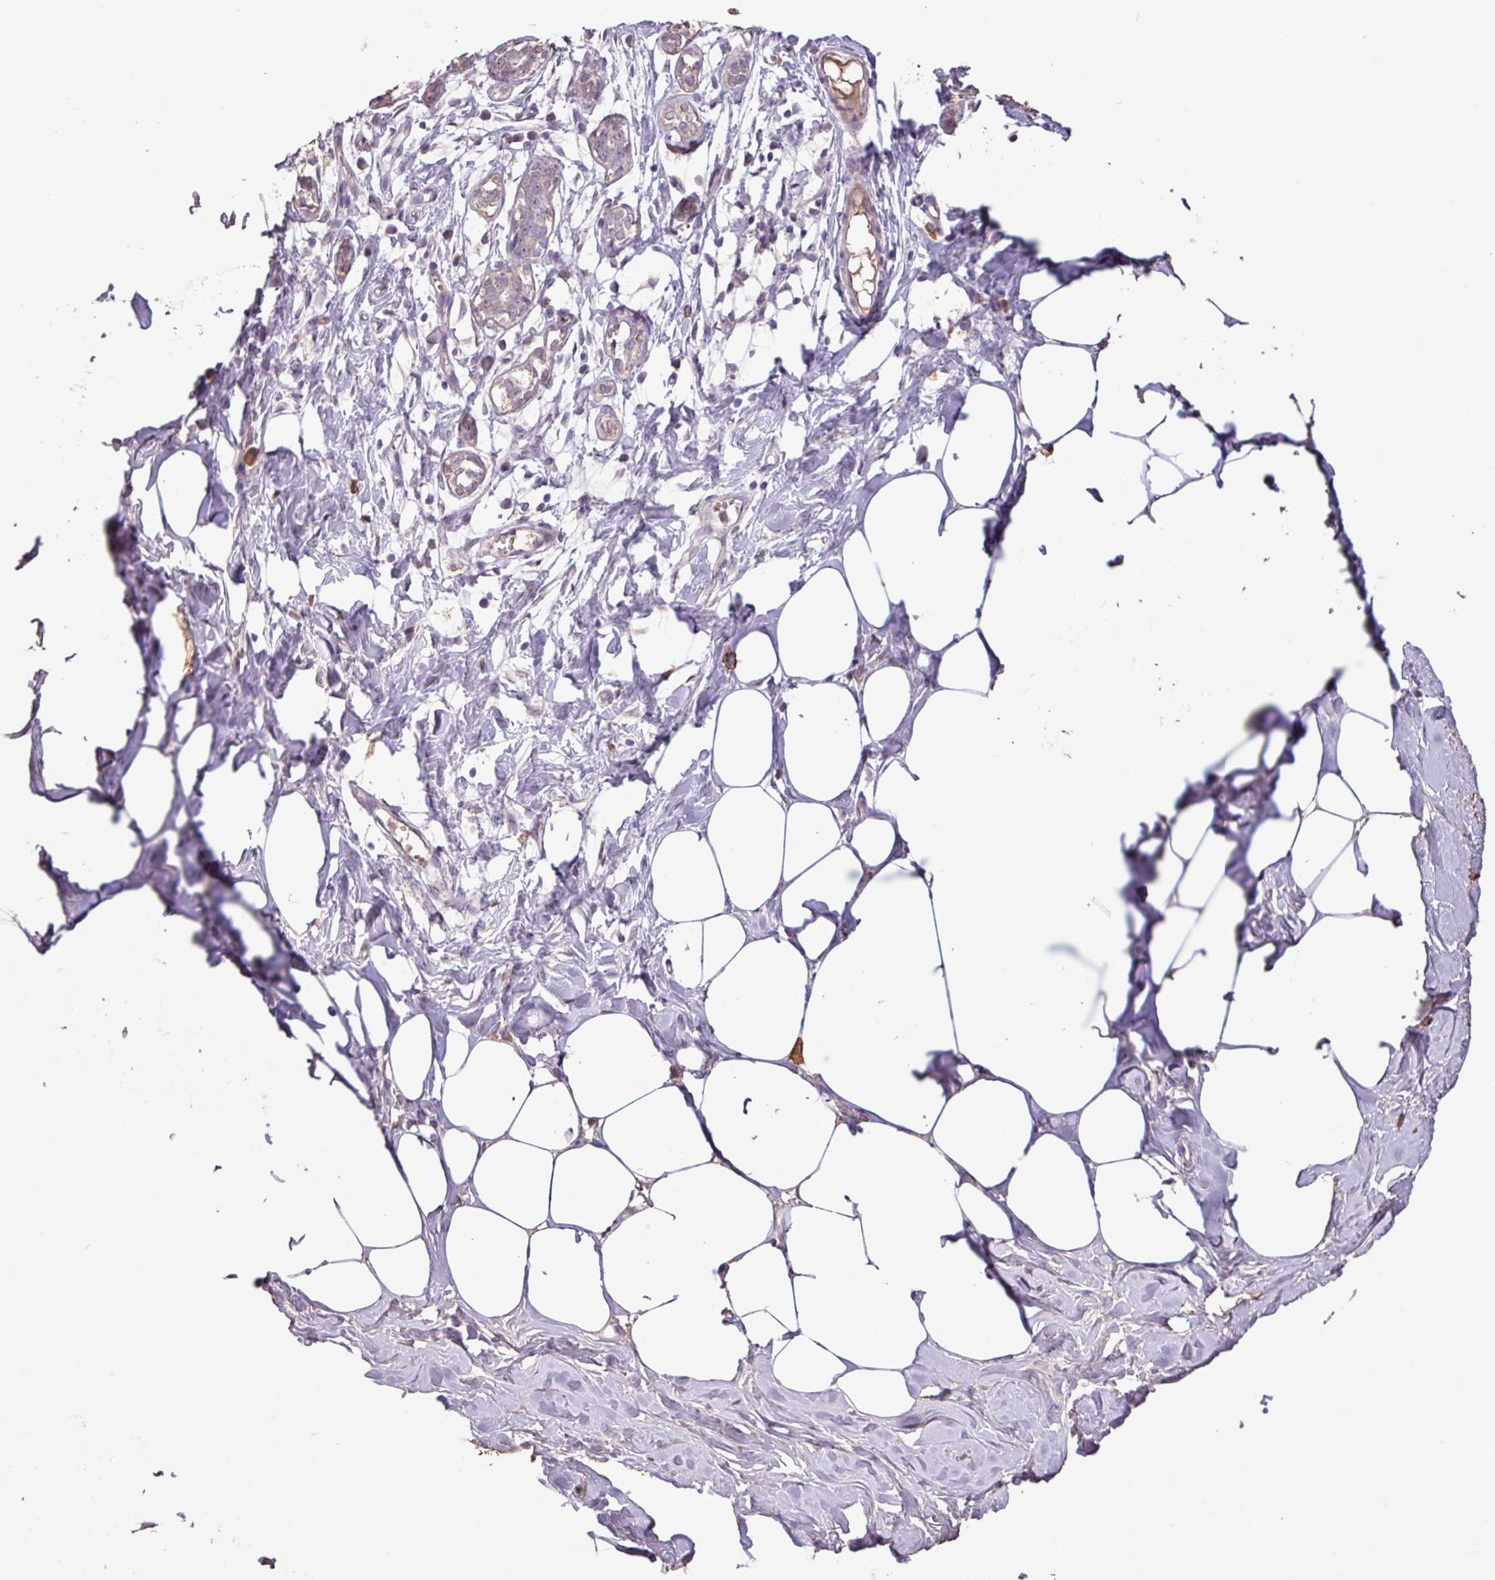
{"staining": {"intensity": "negative", "quantity": "none", "location": "none"}, "tissue": "breast", "cell_type": "Adipocytes", "image_type": "normal", "snomed": [{"axis": "morphology", "description": "Normal tissue, NOS"}, {"axis": "topography", "description": "Breast"}], "caption": "The immunohistochemistry micrograph has no significant positivity in adipocytes of breast.", "gene": "L3MBTL3", "patient": {"sex": "female", "age": 27}}